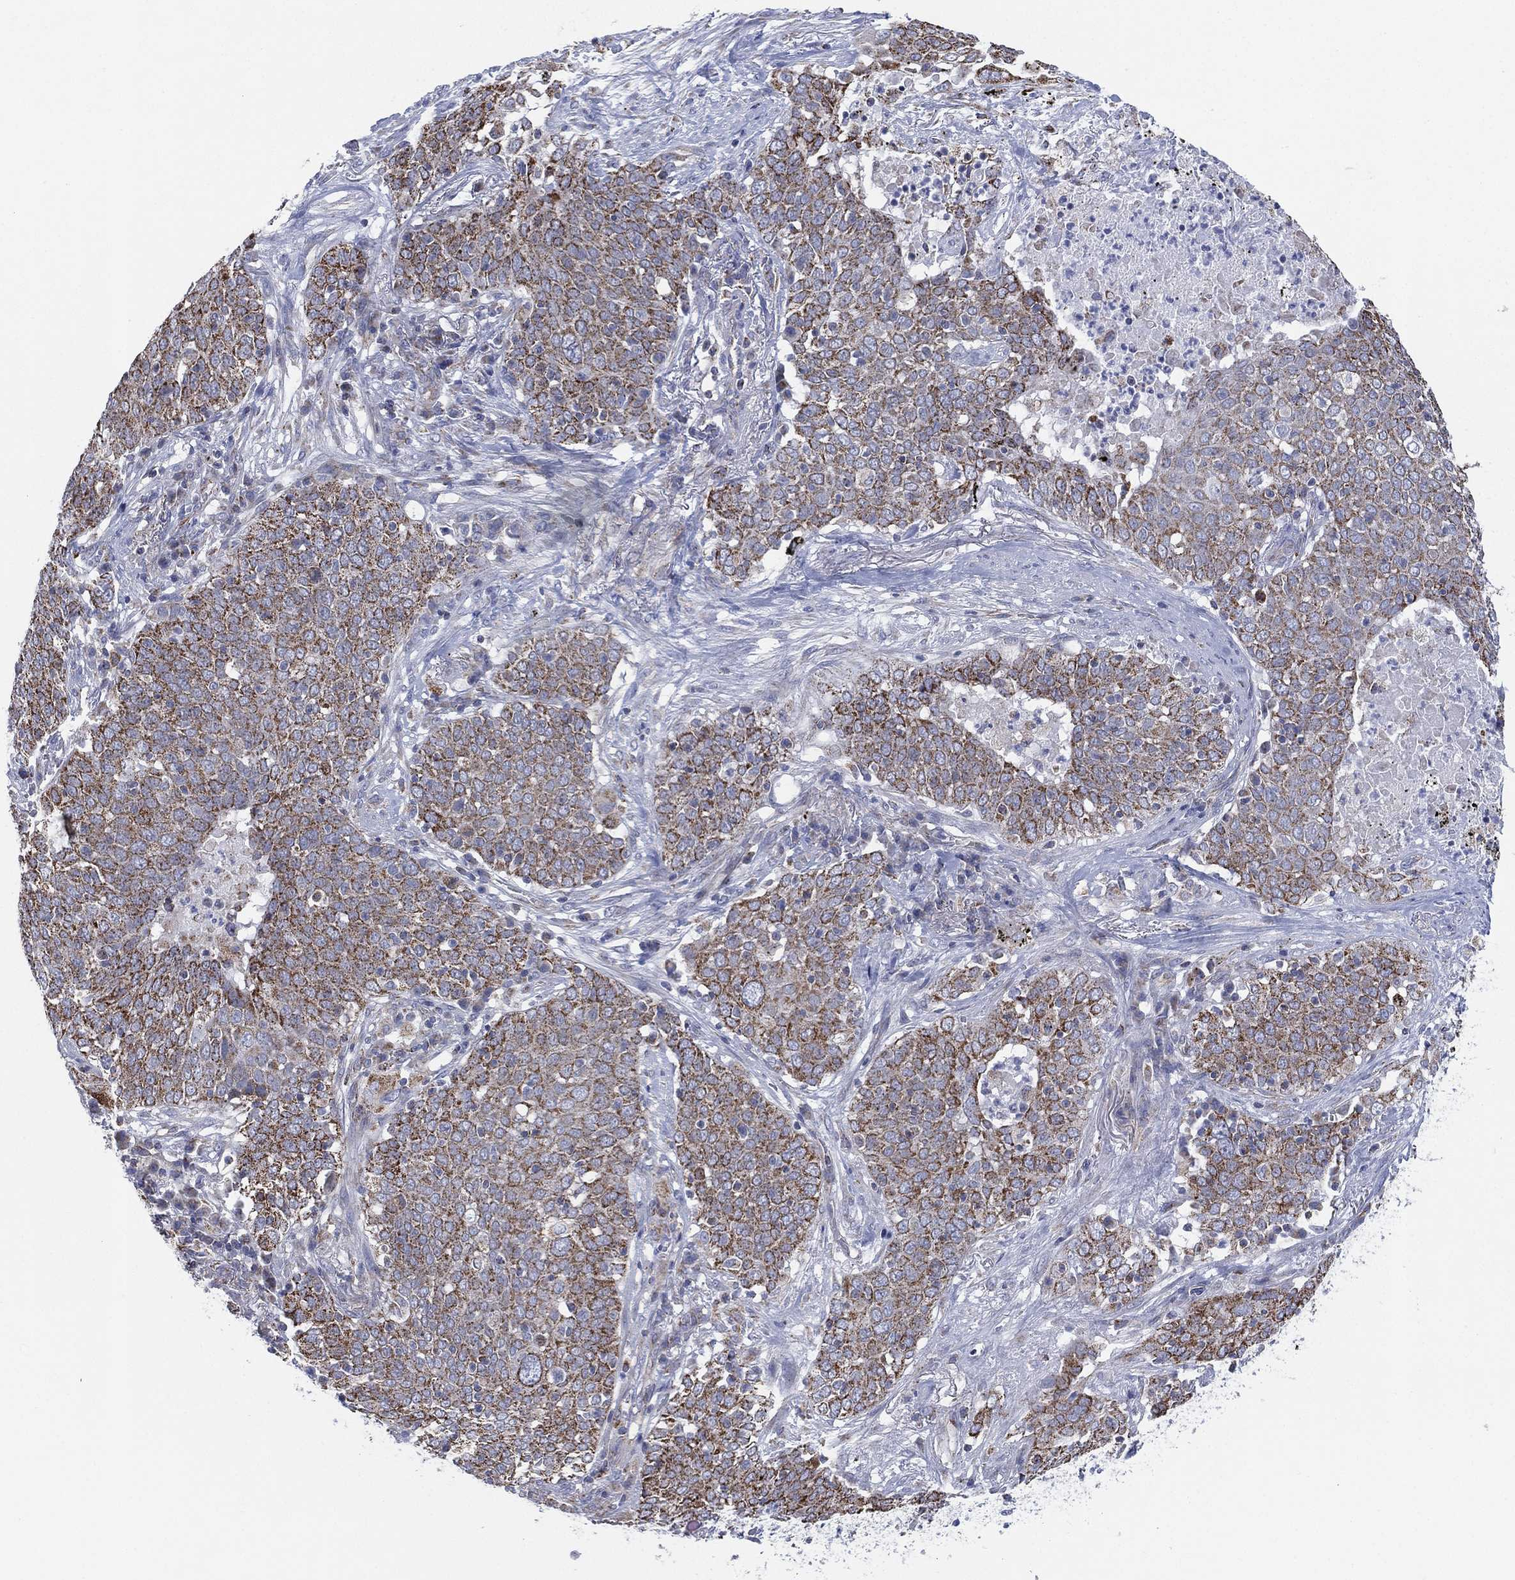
{"staining": {"intensity": "moderate", "quantity": "<25%", "location": "cytoplasmic/membranous"}, "tissue": "lung cancer", "cell_type": "Tumor cells", "image_type": "cancer", "snomed": [{"axis": "morphology", "description": "Squamous cell carcinoma, NOS"}, {"axis": "topography", "description": "Lung"}], "caption": "Lung cancer stained for a protein exhibits moderate cytoplasmic/membranous positivity in tumor cells. (DAB = brown stain, brightfield microscopy at high magnification).", "gene": "INA", "patient": {"sex": "male", "age": 82}}